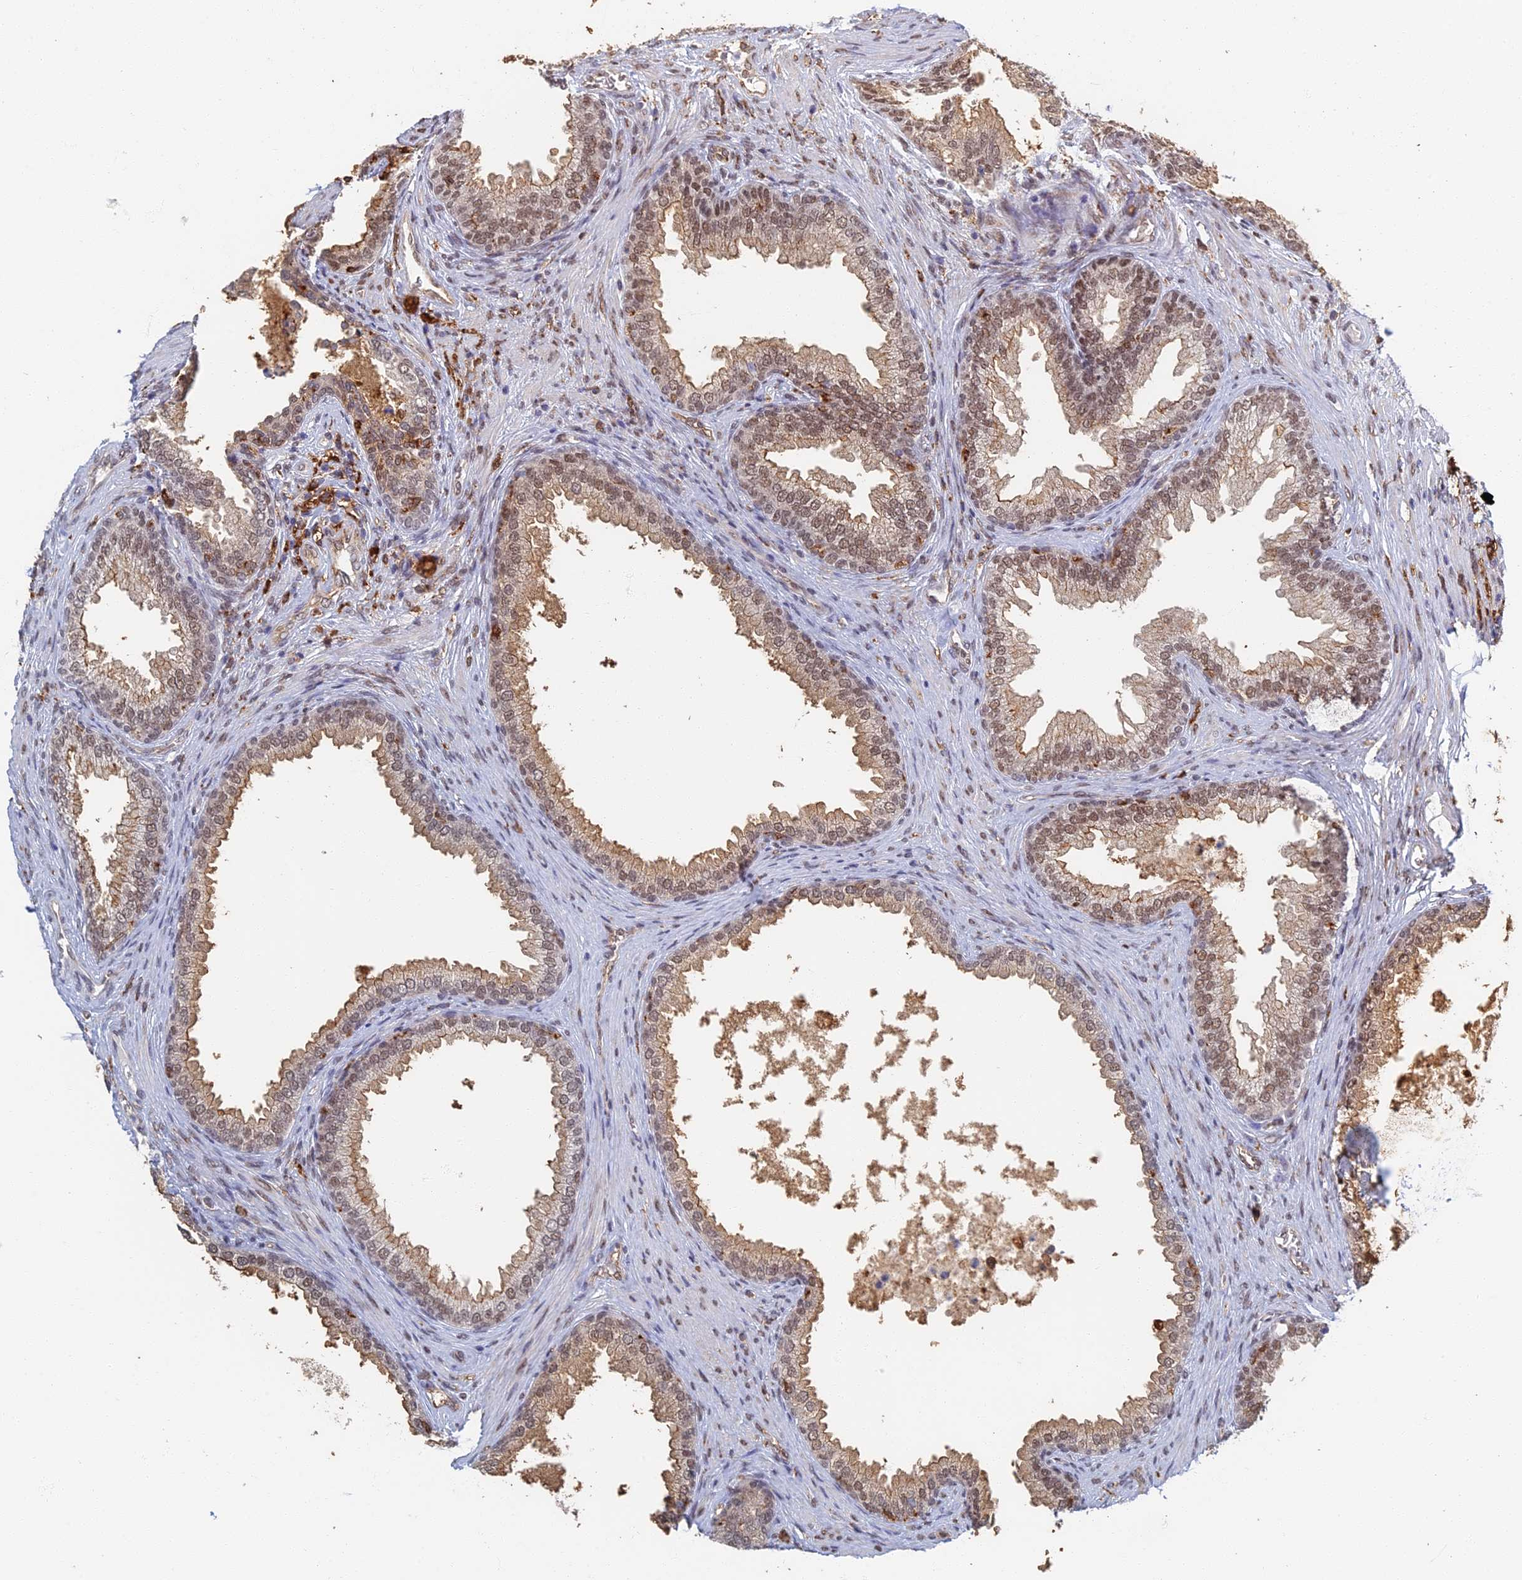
{"staining": {"intensity": "moderate", "quantity": "25%-75%", "location": "cytoplasmic/membranous,nuclear"}, "tissue": "prostate", "cell_type": "Glandular cells", "image_type": "normal", "snomed": [{"axis": "morphology", "description": "Normal tissue, NOS"}, {"axis": "topography", "description": "Prostate"}], "caption": "An image showing moderate cytoplasmic/membranous,nuclear staining in about 25%-75% of glandular cells in unremarkable prostate, as visualized by brown immunohistochemical staining.", "gene": "GPATCH1", "patient": {"sex": "male", "age": 76}}